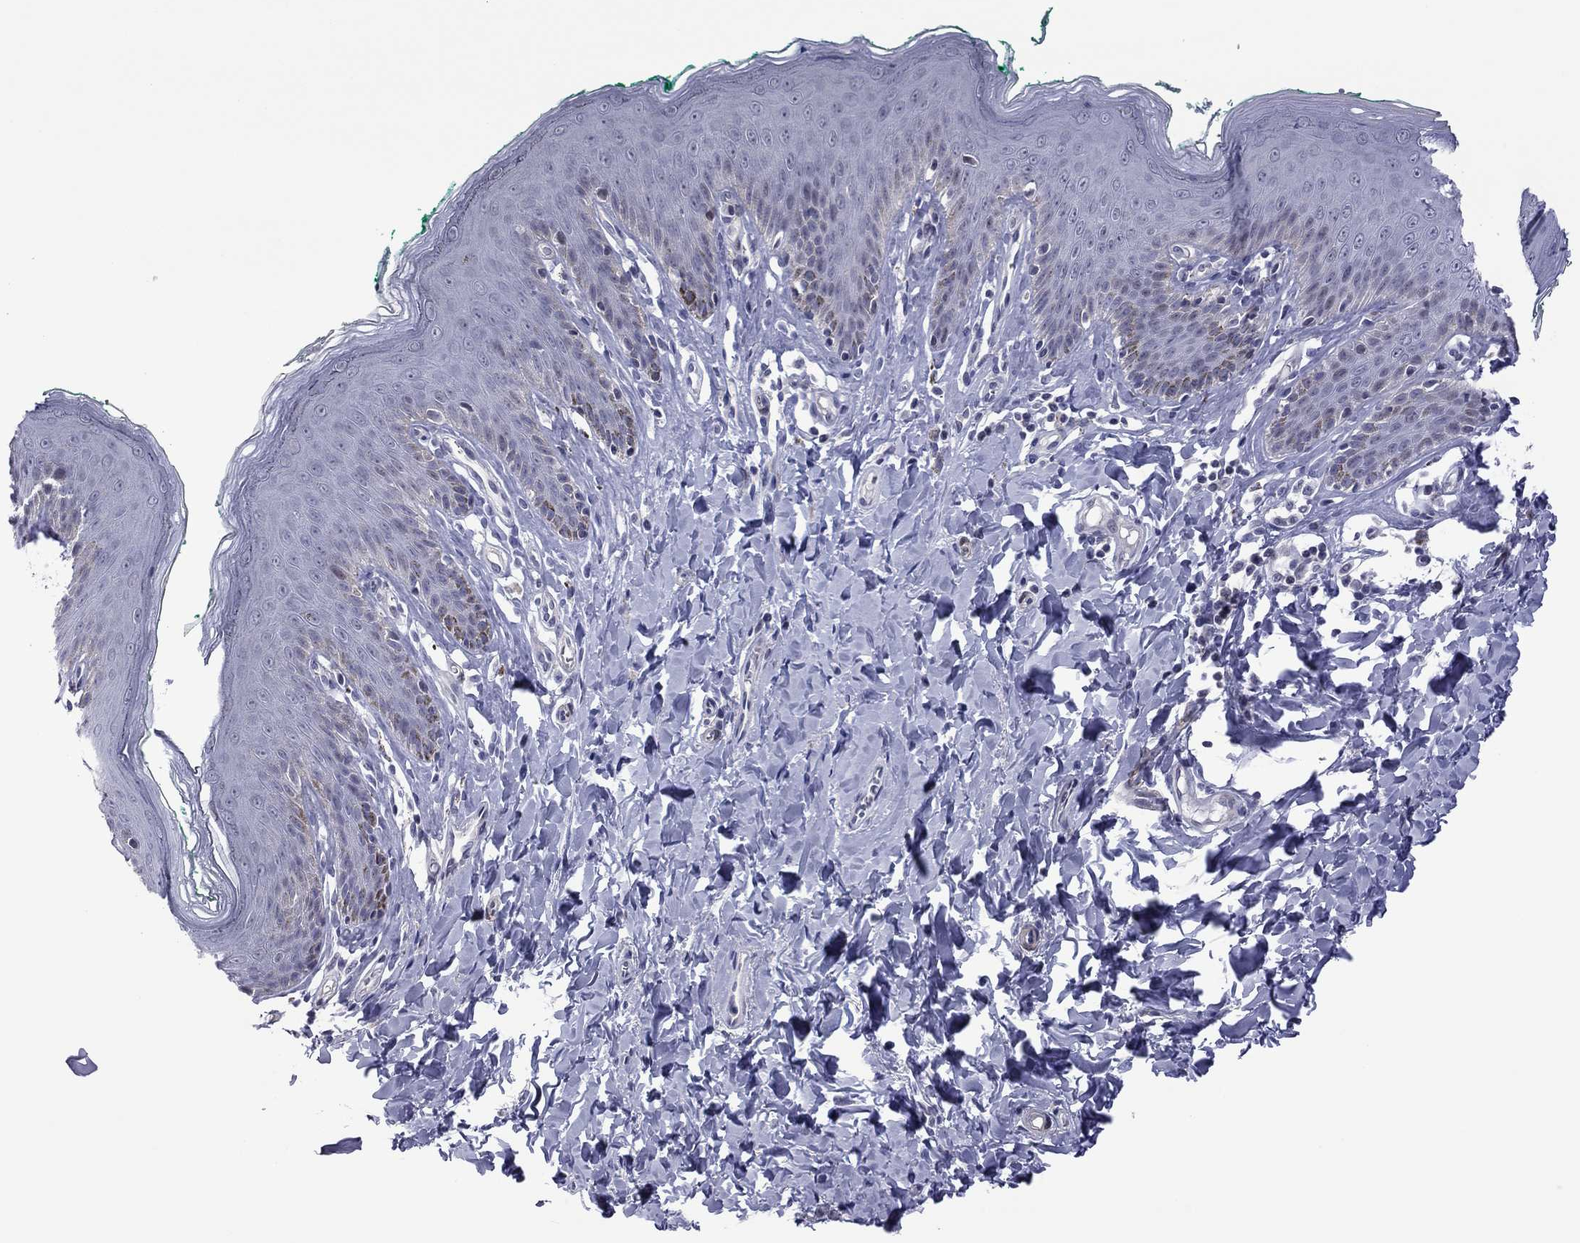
{"staining": {"intensity": "negative", "quantity": "none", "location": "none"}, "tissue": "skin", "cell_type": "Epidermal cells", "image_type": "normal", "snomed": [{"axis": "morphology", "description": "Normal tissue, NOS"}, {"axis": "topography", "description": "Vulva"}], "caption": "High power microscopy micrograph of an IHC histopathology image of benign skin, revealing no significant expression in epidermal cells. (Stains: DAB immunohistochemistry (IHC) with hematoxylin counter stain, Microscopy: brightfield microscopy at high magnification).", "gene": "POU5F2", "patient": {"sex": "female", "age": 66}}